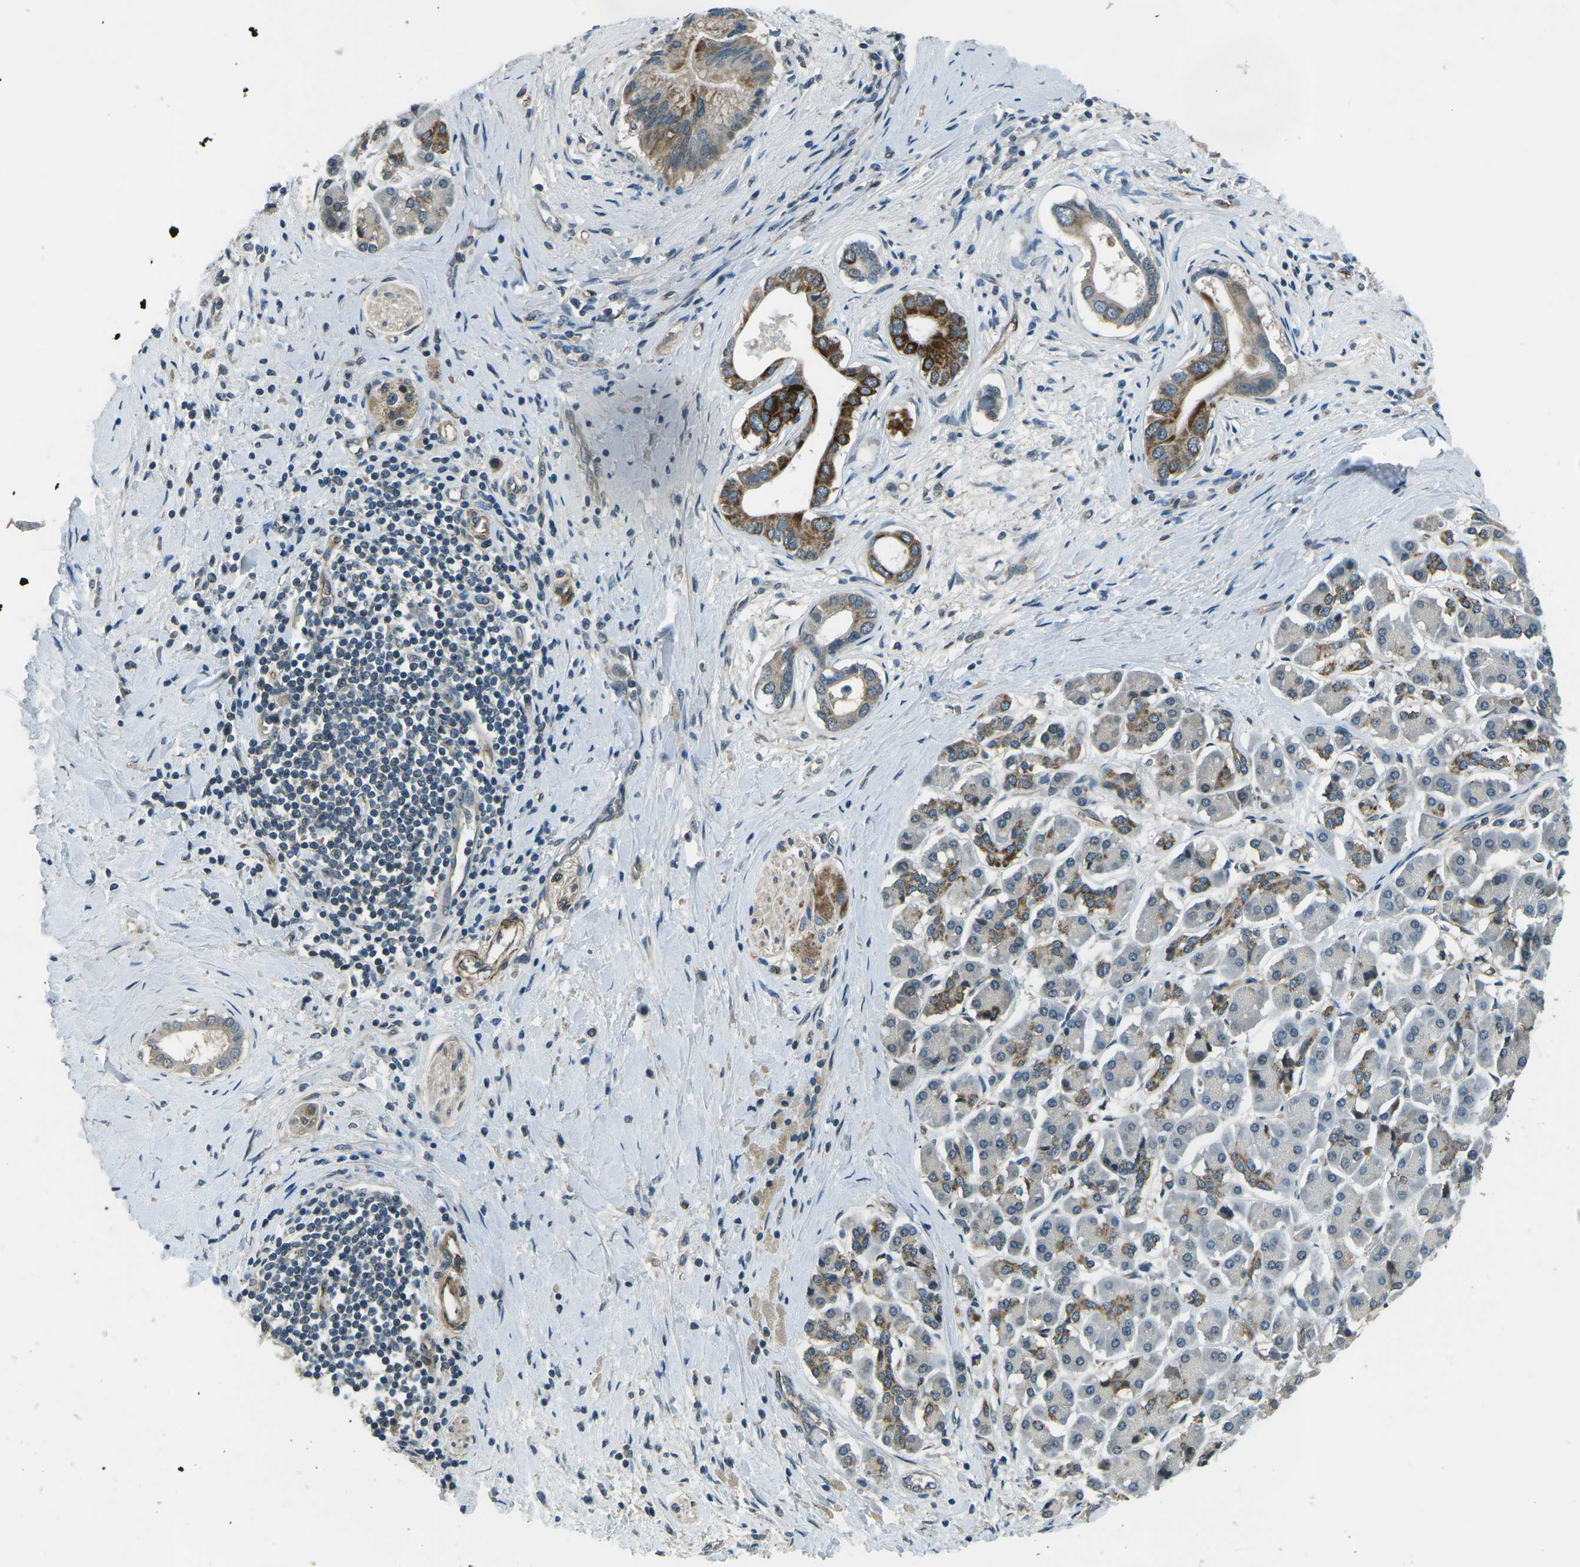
{"staining": {"intensity": "strong", "quantity": "25%-75%", "location": "cytoplasmic/membranous"}, "tissue": "pancreatic cancer", "cell_type": "Tumor cells", "image_type": "cancer", "snomed": [{"axis": "morphology", "description": "Adenocarcinoma, NOS"}, {"axis": "topography", "description": "Pancreas"}], "caption": "Immunohistochemistry (IHC) photomicrograph of human pancreatic adenocarcinoma stained for a protein (brown), which demonstrates high levels of strong cytoplasmic/membranous staining in about 25%-75% of tumor cells.", "gene": "AFAP1", "patient": {"sex": "male", "age": 55}}